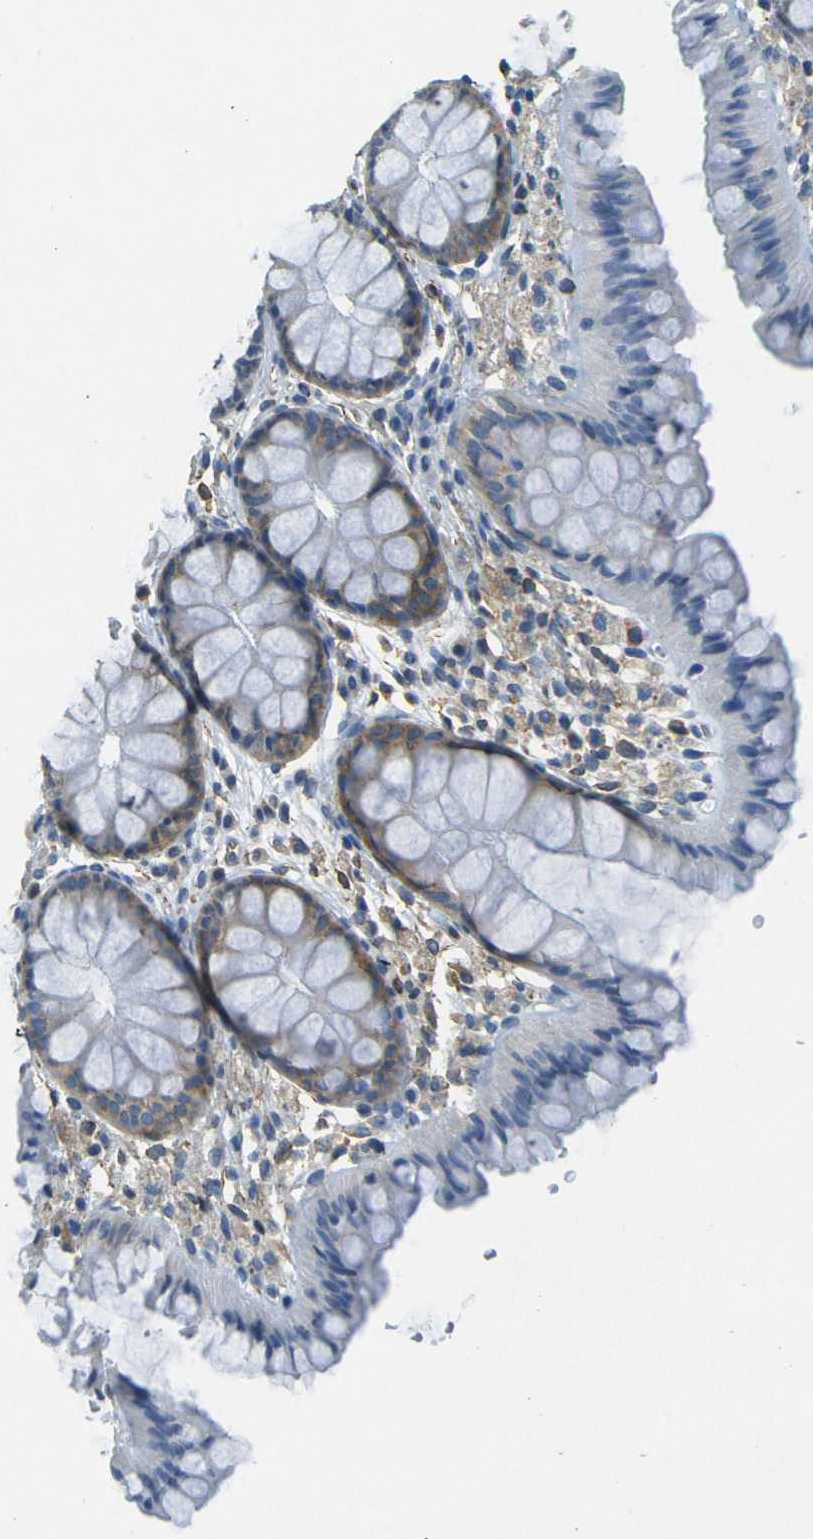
{"staining": {"intensity": "moderate", "quantity": ">75%", "location": "cytoplasmic/membranous"}, "tissue": "colon", "cell_type": "Endothelial cells", "image_type": "normal", "snomed": [{"axis": "morphology", "description": "Normal tissue, NOS"}, {"axis": "topography", "description": "Colon"}], "caption": "Protein expression analysis of unremarkable human colon reveals moderate cytoplasmic/membranous positivity in approximately >75% of endothelial cells. Ihc stains the protein in brown and the nuclei are stained blue.", "gene": "SORT1", "patient": {"sex": "female", "age": 55}}